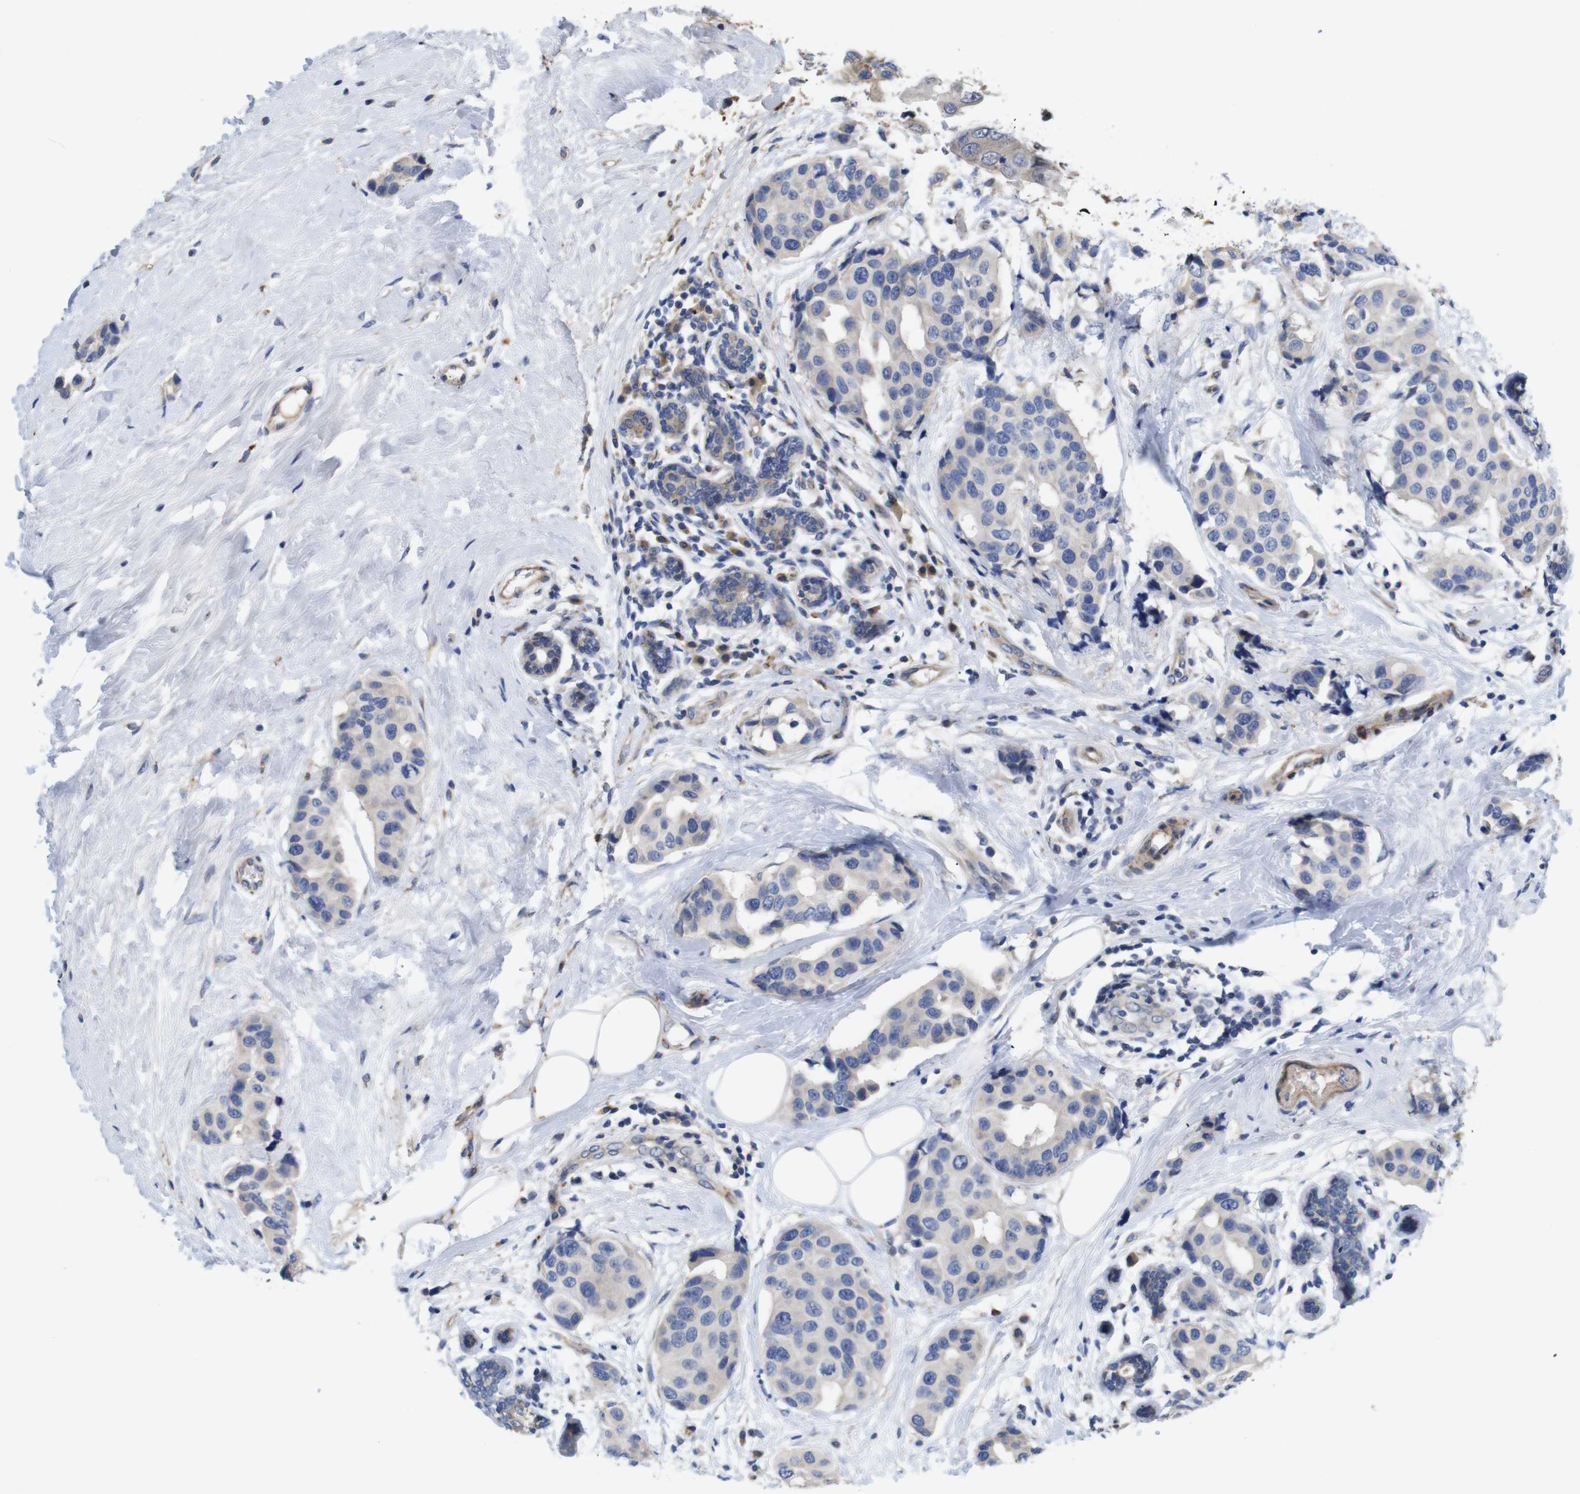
{"staining": {"intensity": "weak", "quantity": "<25%", "location": "cytoplasmic/membranous"}, "tissue": "breast cancer", "cell_type": "Tumor cells", "image_type": "cancer", "snomed": [{"axis": "morphology", "description": "Normal tissue, NOS"}, {"axis": "morphology", "description": "Duct carcinoma"}, {"axis": "topography", "description": "Breast"}], "caption": "This is an immunohistochemistry (IHC) image of human breast cancer (infiltrating ductal carcinoma). There is no expression in tumor cells.", "gene": "SPRY3", "patient": {"sex": "female", "age": 39}}